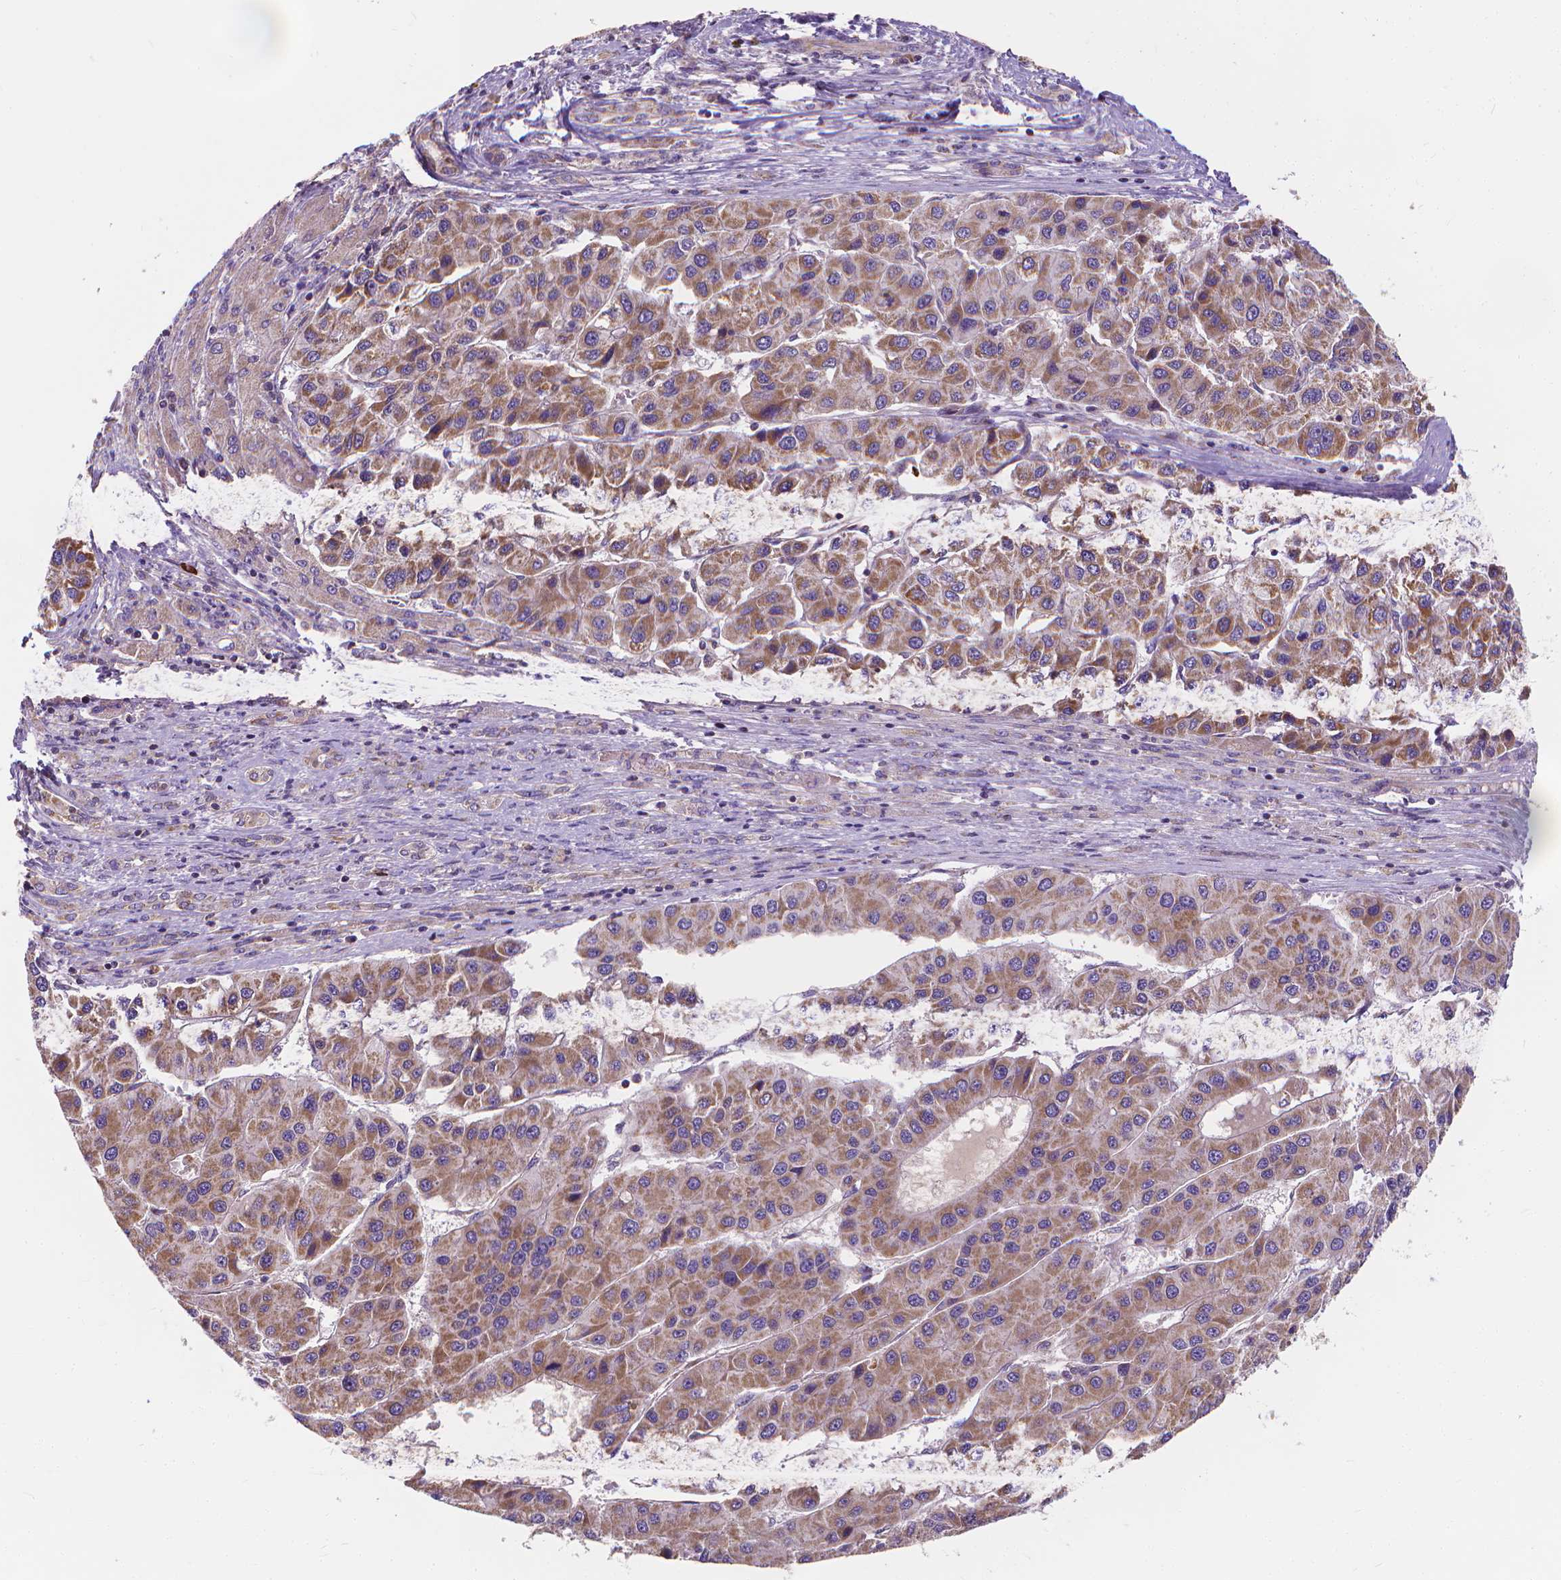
{"staining": {"intensity": "moderate", "quantity": ">75%", "location": "cytoplasmic/membranous"}, "tissue": "liver cancer", "cell_type": "Tumor cells", "image_type": "cancer", "snomed": [{"axis": "morphology", "description": "Carcinoma, Hepatocellular, NOS"}, {"axis": "topography", "description": "Liver"}], "caption": "There is medium levels of moderate cytoplasmic/membranous expression in tumor cells of liver hepatocellular carcinoma, as demonstrated by immunohistochemical staining (brown color).", "gene": "SNCAIP", "patient": {"sex": "male", "age": 73}}